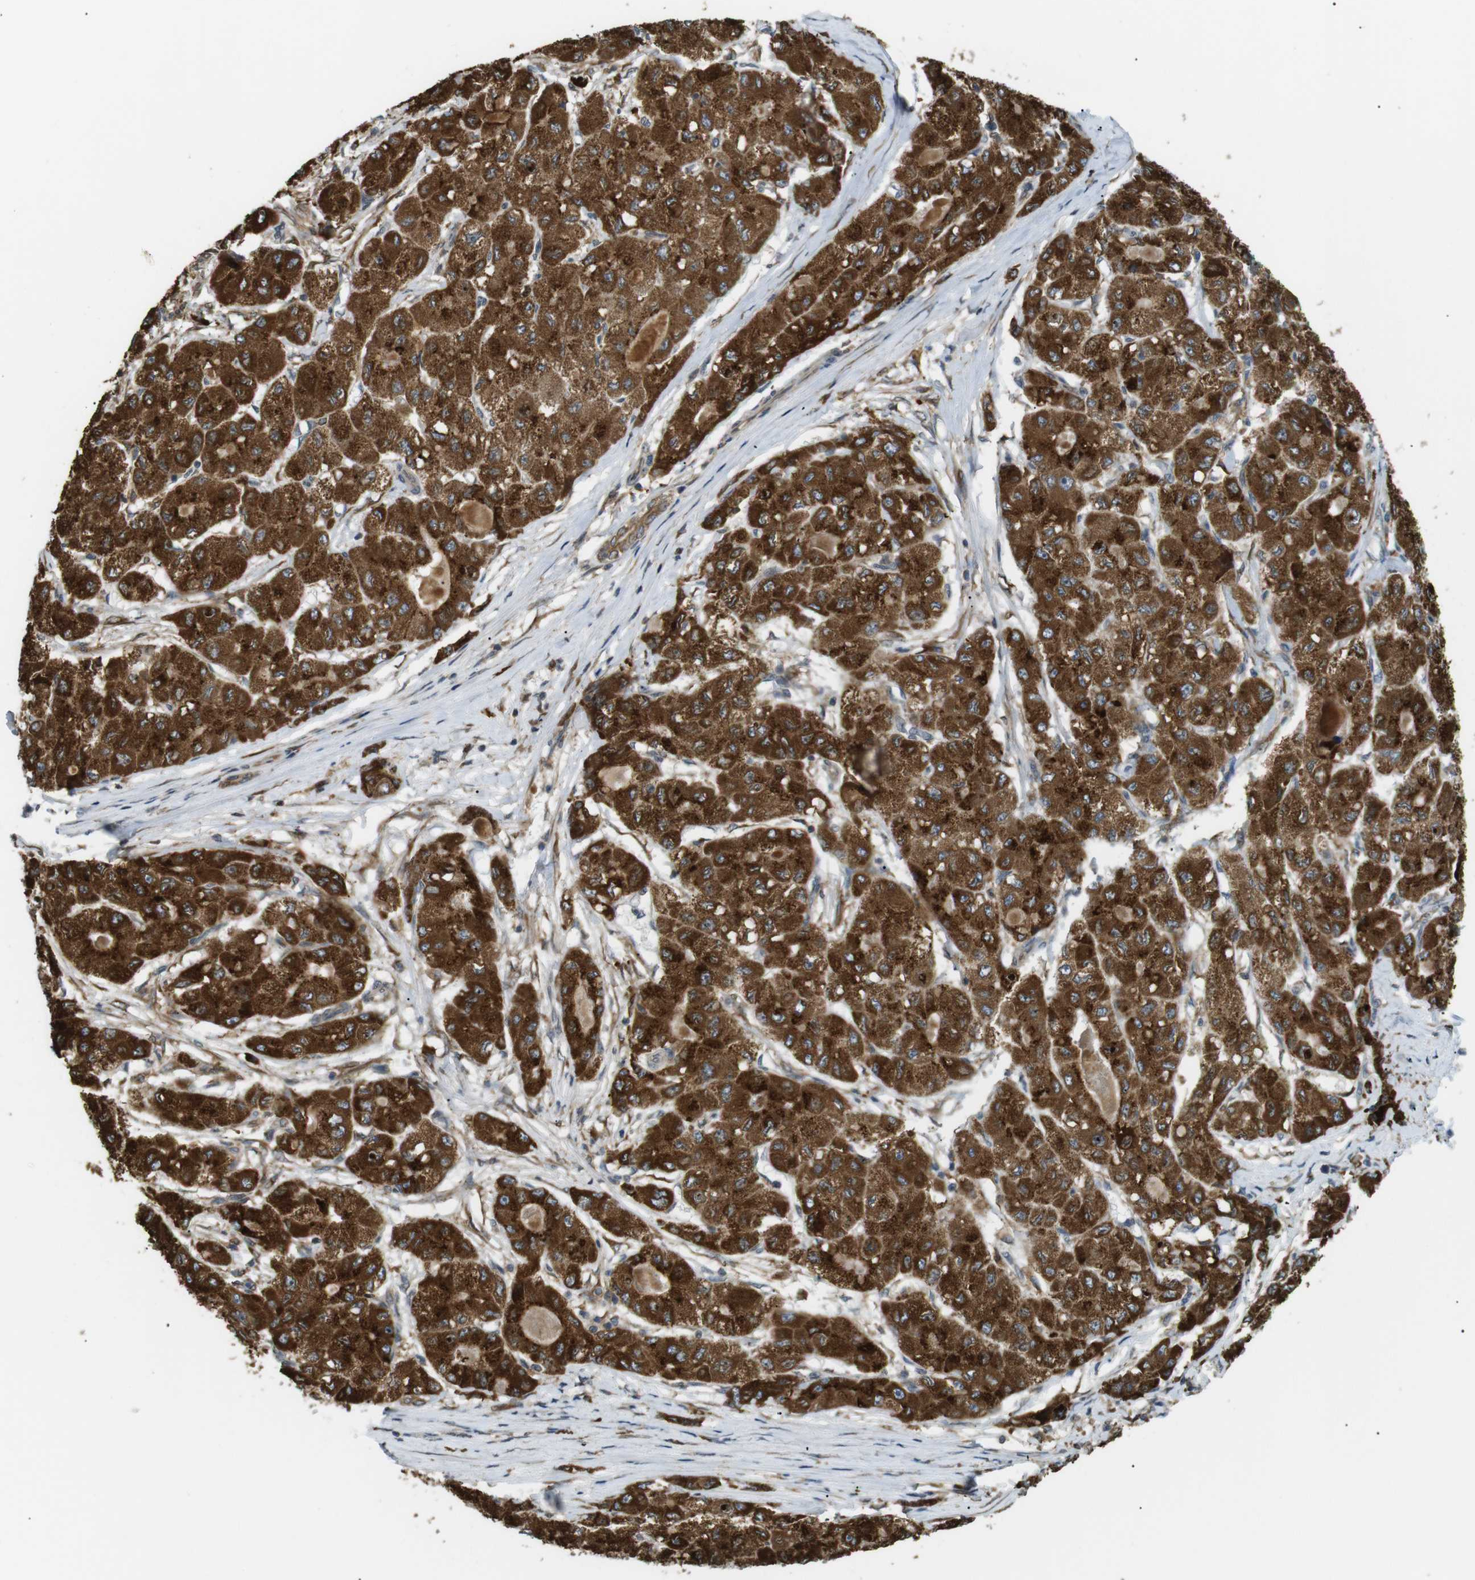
{"staining": {"intensity": "strong", "quantity": ">75%", "location": "cytoplasmic/membranous"}, "tissue": "liver cancer", "cell_type": "Tumor cells", "image_type": "cancer", "snomed": [{"axis": "morphology", "description": "Carcinoma, Hepatocellular, NOS"}, {"axis": "topography", "description": "Liver"}], "caption": "A high-resolution histopathology image shows IHC staining of liver cancer (hepatocellular carcinoma), which reveals strong cytoplasmic/membranous staining in approximately >75% of tumor cells.", "gene": "TMED4", "patient": {"sex": "male", "age": 80}}